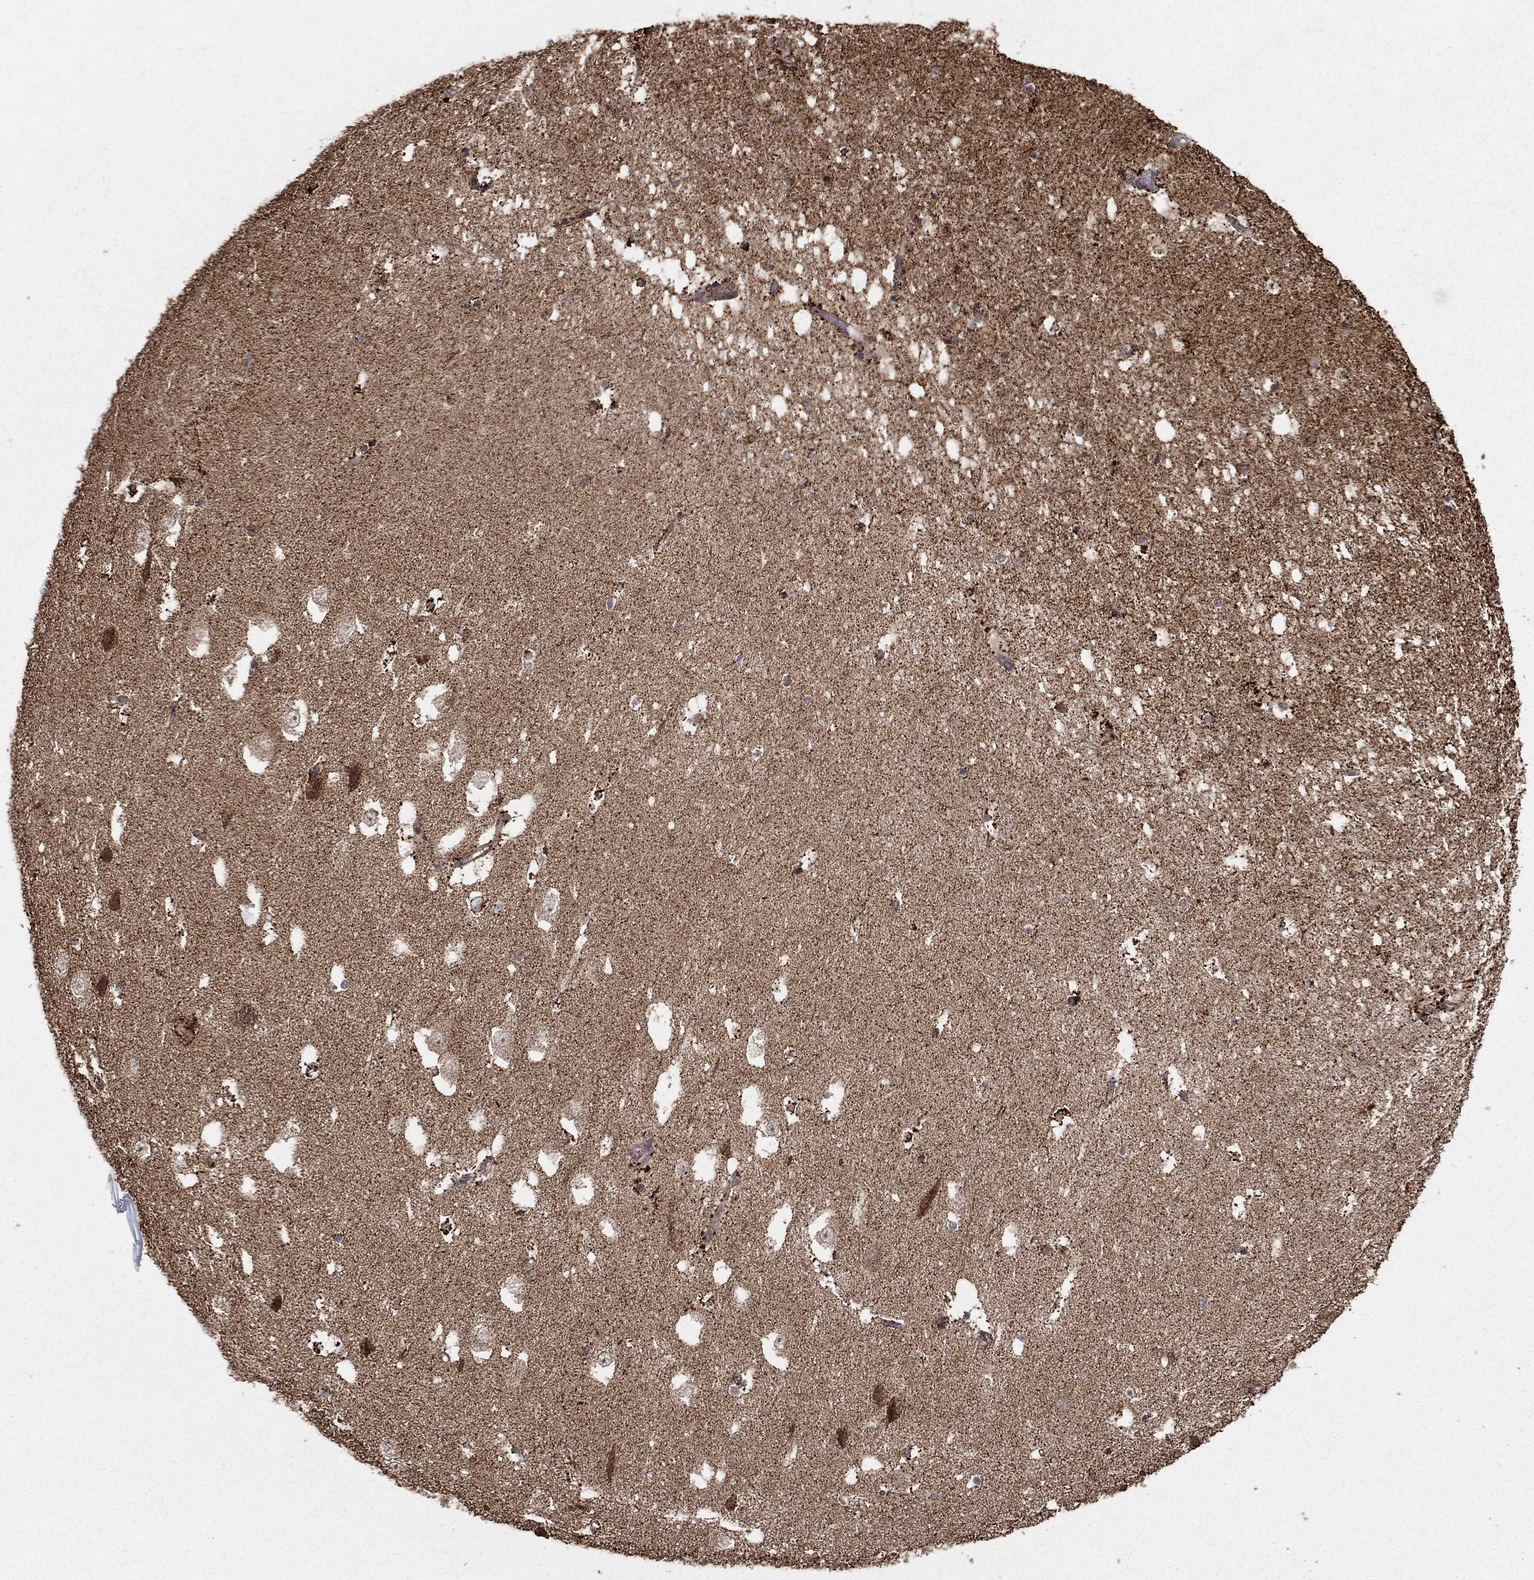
{"staining": {"intensity": "strong", "quantity": ">75%", "location": "cytoplasmic/membranous"}, "tissue": "hippocampus", "cell_type": "Glial cells", "image_type": "normal", "snomed": [{"axis": "morphology", "description": "Normal tissue, NOS"}, {"axis": "topography", "description": "Hippocampus"}], "caption": "Immunohistochemistry histopathology image of benign human hippocampus stained for a protein (brown), which demonstrates high levels of strong cytoplasmic/membranous staining in approximately >75% of glial cells.", "gene": "GCSH", "patient": {"sex": "male", "age": 51}}